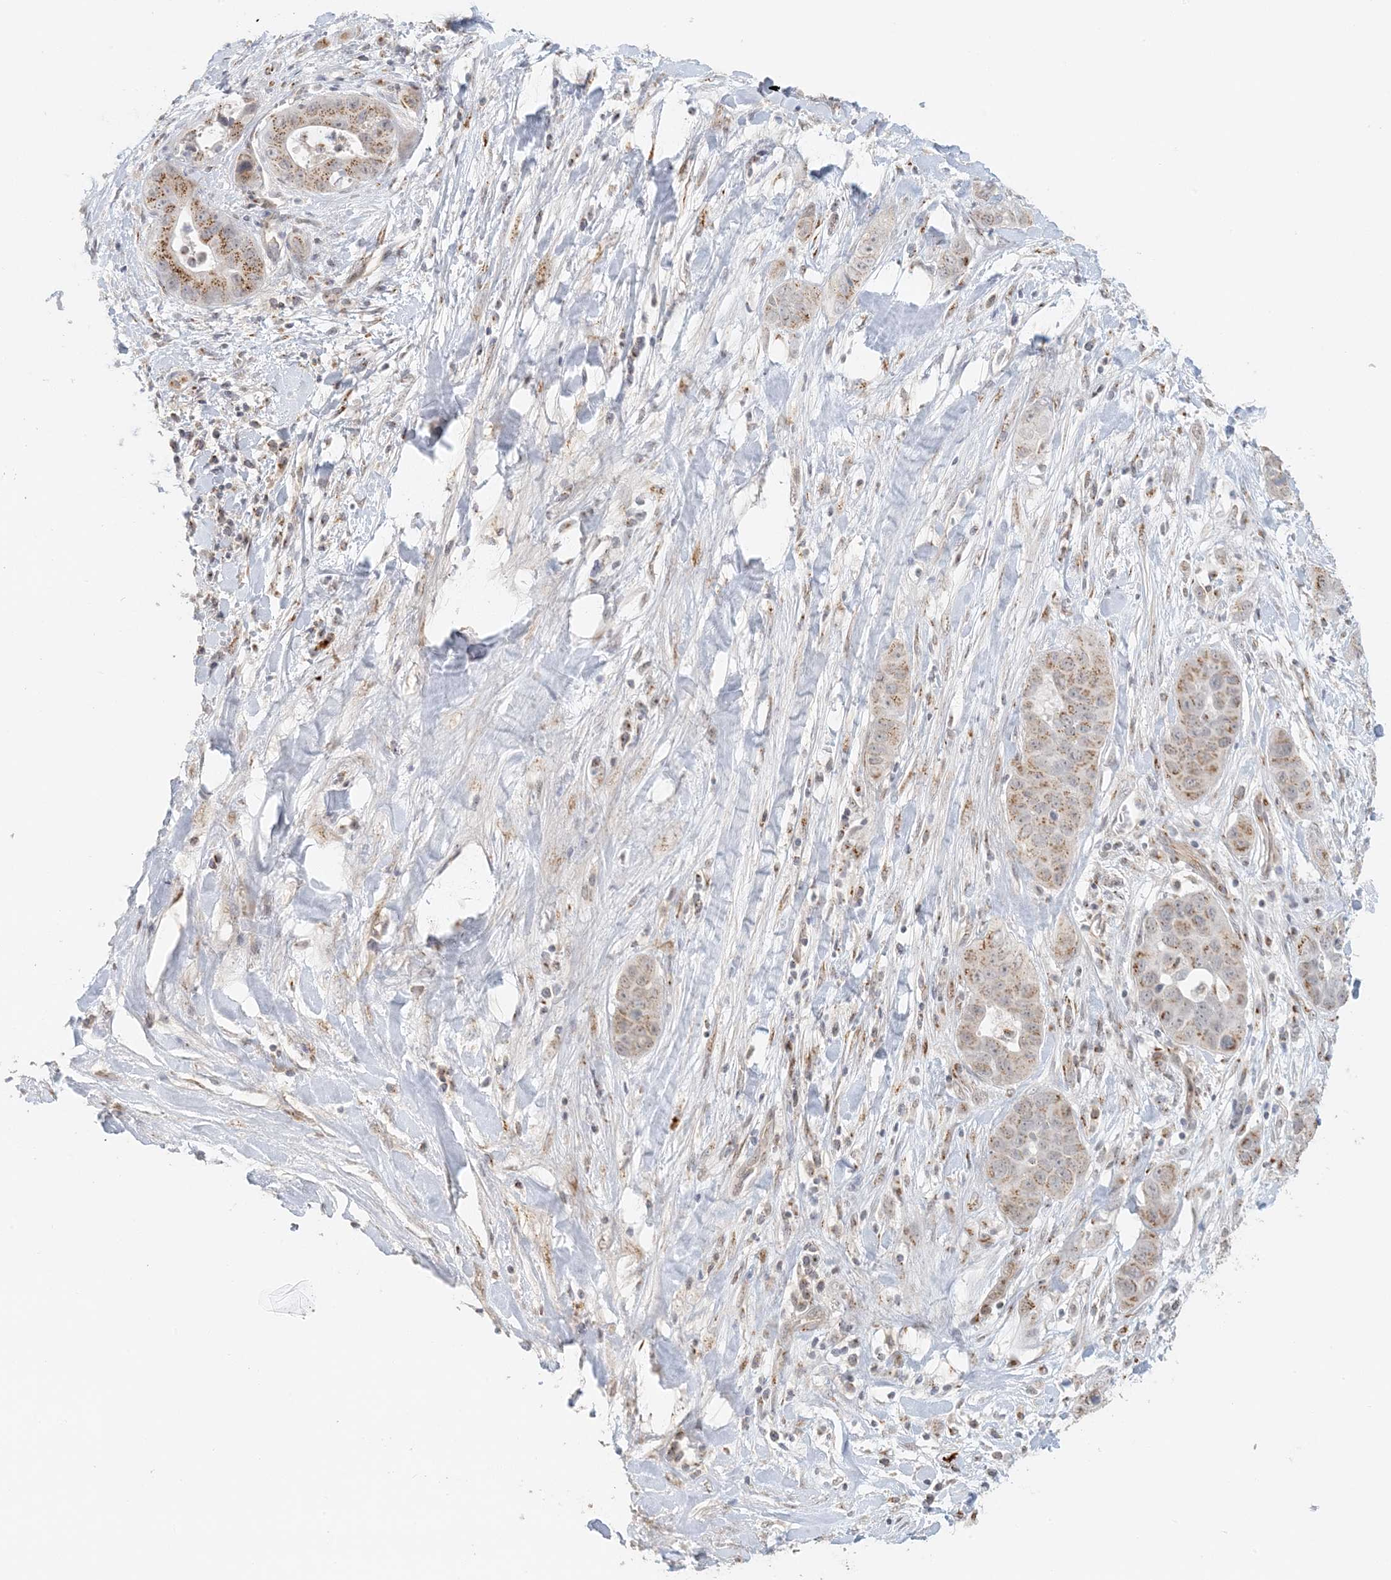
{"staining": {"intensity": "moderate", "quantity": ">75%", "location": "cytoplasmic/membranous"}, "tissue": "liver cancer", "cell_type": "Tumor cells", "image_type": "cancer", "snomed": [{"axis": "morphology", "description": "Cholangiocarcinoma"}, {"axis": "topography", "description": "Liver"}], "caption": "Liver cancer stained with a brown dye displays moderate cytoplasmic/membranous positive staining in approximately >75% of tumor cells.", "gene": "ZCCHC4", "patient": {"sex": "female", "age": 52}}